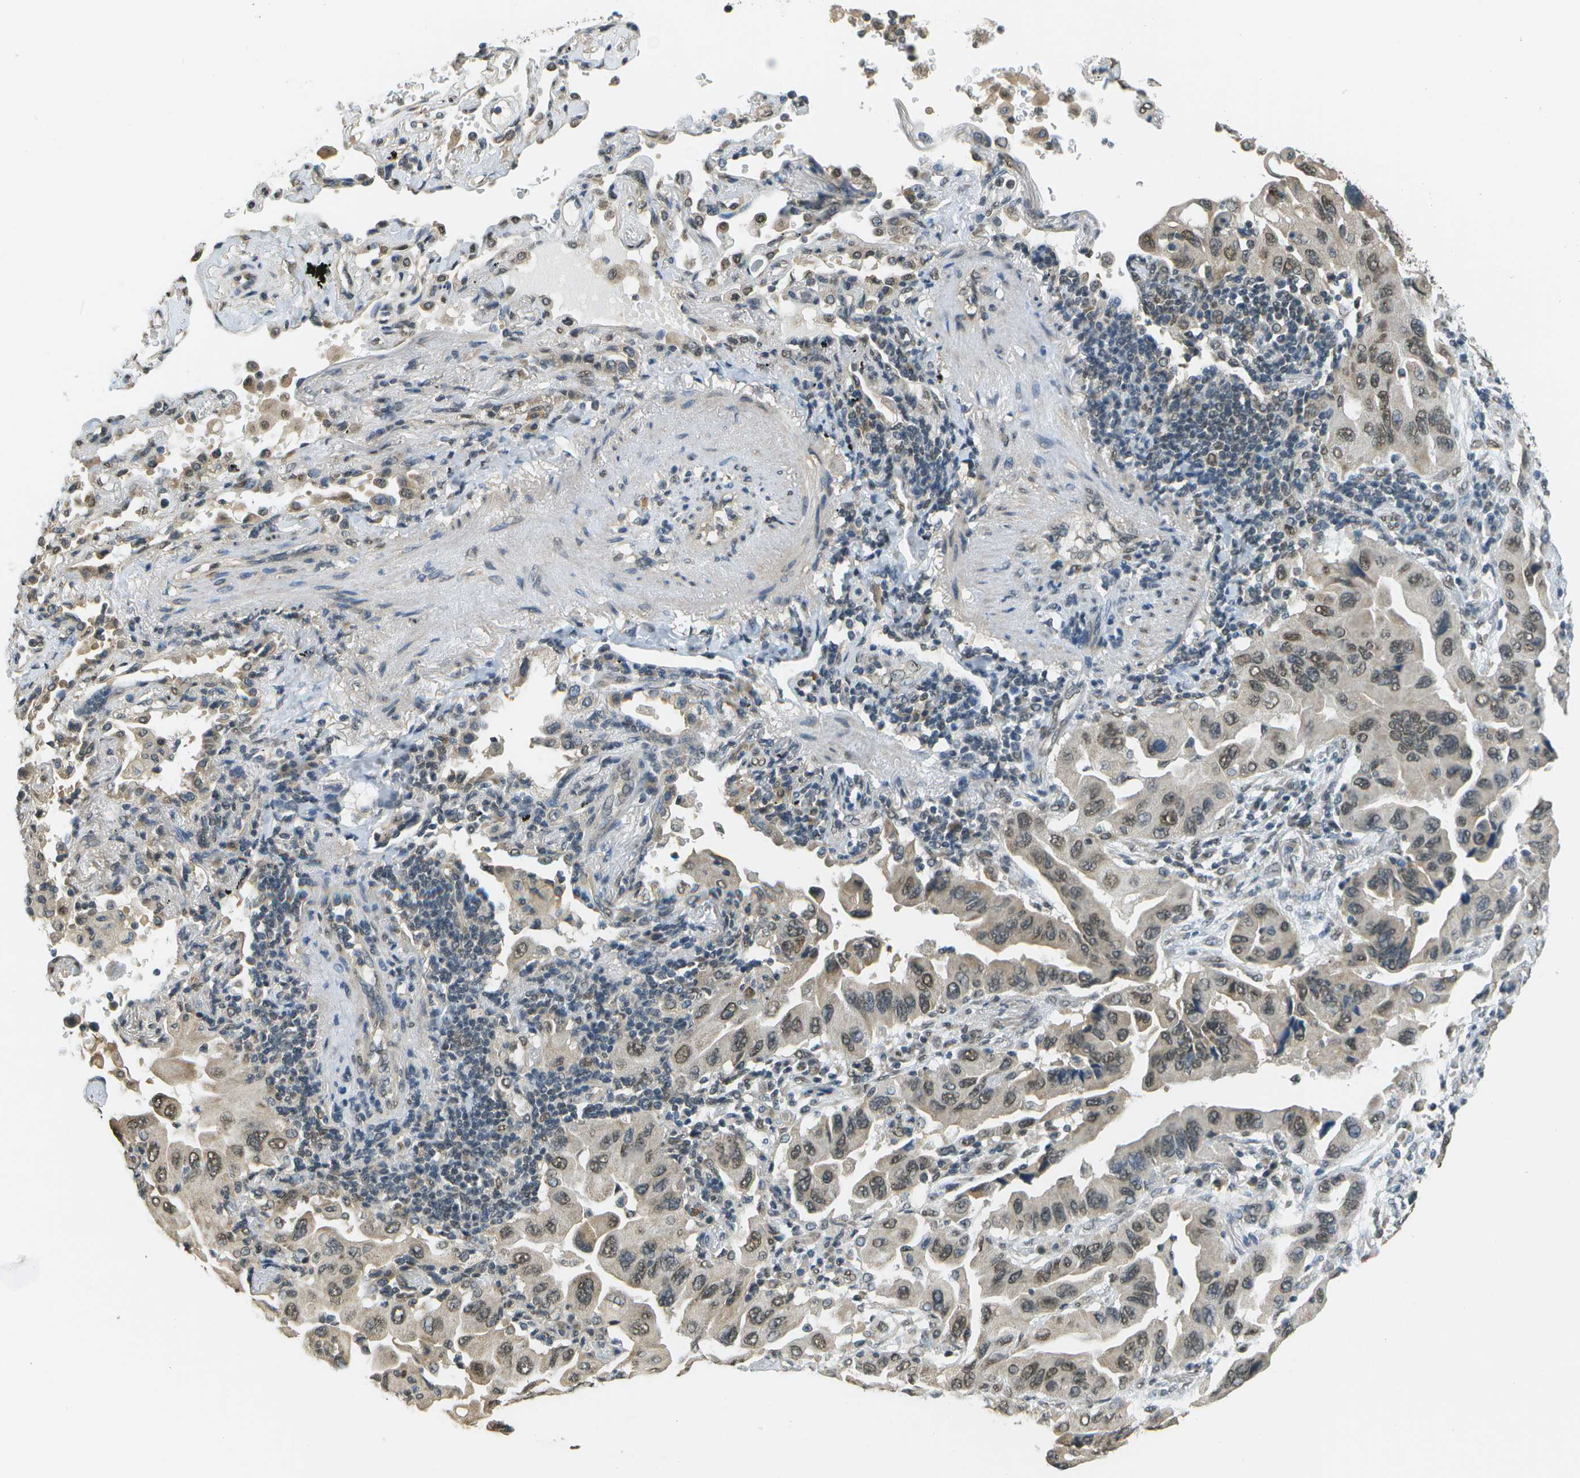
{"staining": {"intensity": "weak", "quantity": ">75%", "location": "nuclear"}, "tissue": "lung cancer", "cell_type": "Tumor cells", "image_type": "cancer", "snomed": [{"axis": "morphology", "description": "Adenocarcinoma, NOS"}, {"axis": "topography", "description": "Lung"}], "caption": "IHC (DAB (3,3'-diaminobenzidine)) staining of human lung cancer displays weak nuclear protein positivity in about >75% of tumor cells. The staining is performed using DAB brown chromogen to label protein expression. The nuclei are counter-stained blue using hematoxylin.", "gene": "ABL2", "patient": {"sex": "female", "age": 65}}